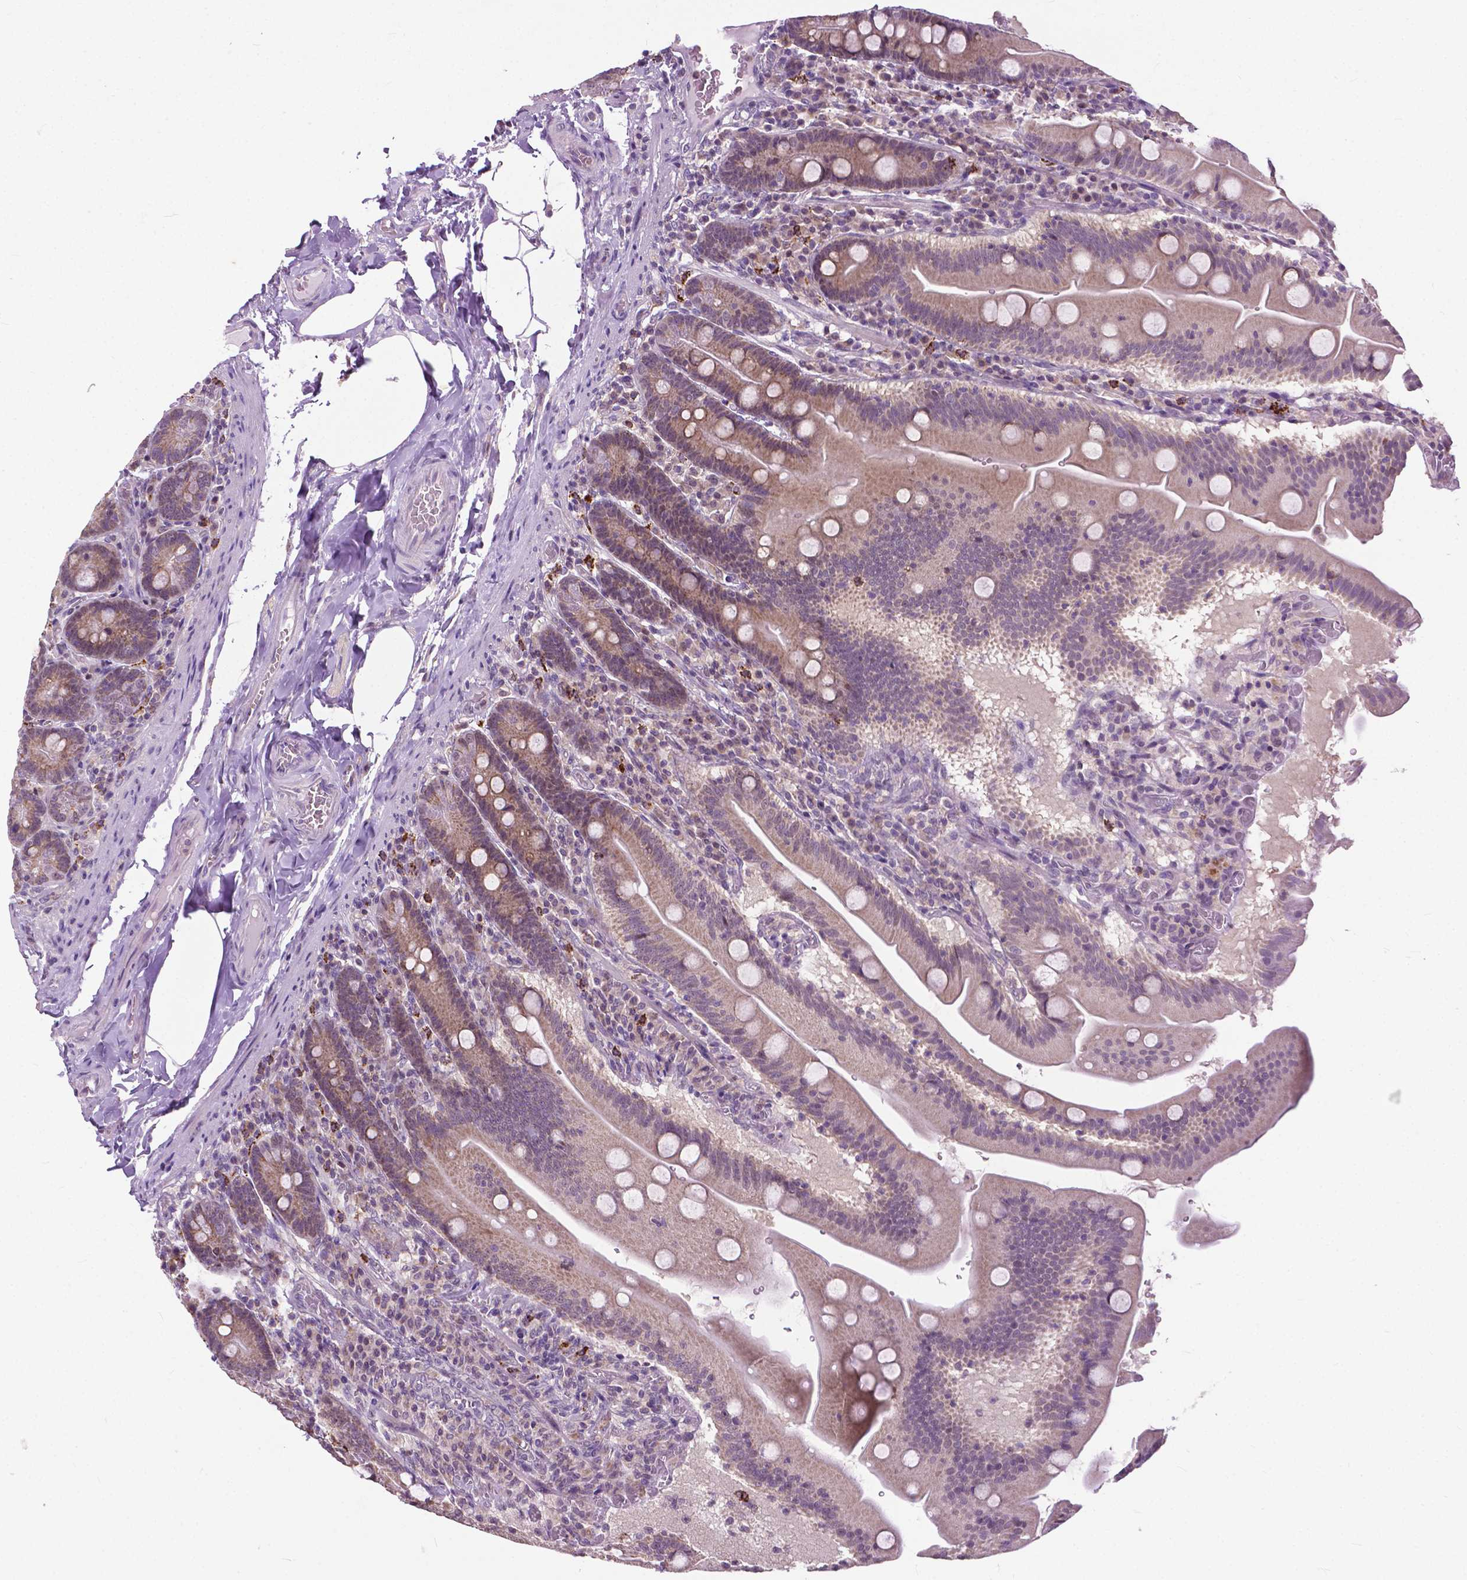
{"staining": {"intensity": "weak", "quantity": "25%-75%", "location": "cytoplasmic/membranous"}, "tissue": "small intestine", "cell_type": "Glandular cells", "image_type": "normal", "snomed": [{"axis": "morphology", "description": "Normal tissue, NOS"}, {"axis": "topography", "description": "Small intestine"}], "caption": "Small intestine stained with a brown dye displays weak cytoplasmic/membranous positive staining in about 25%-75% of glandular cells.", "gene": "TTC9B", "patient": {"sex": "male", "age": 37}}